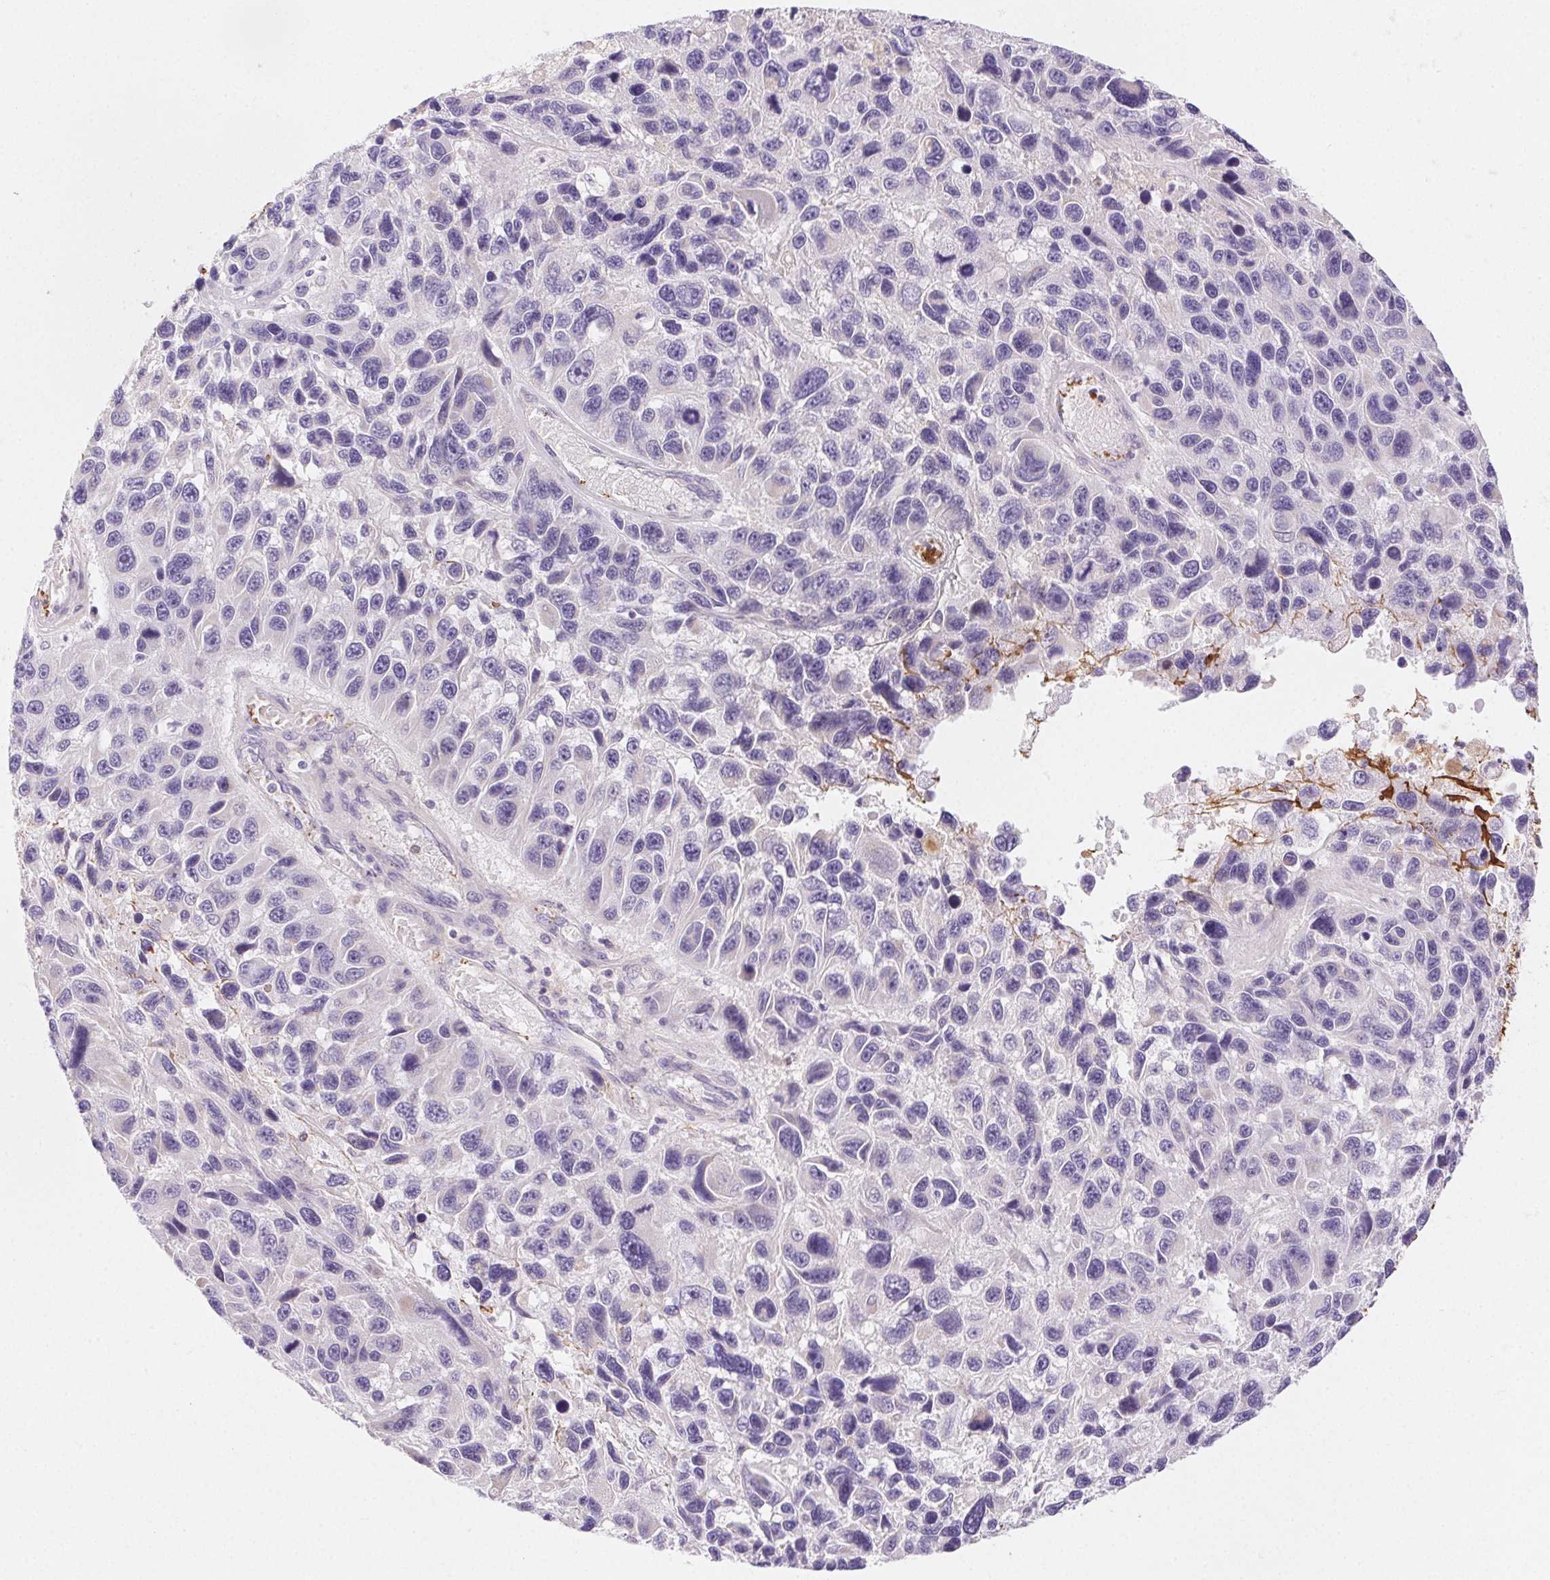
{"staining": {"intensity": "negative", "quantity": "none", "location": "none"}, "tissue": "melanoma", "cell_type": "Tumor cells", "image_type": "cancer", "snomed": [{"axis": "morphology", "description": "Malignant melanoma, NOS"}, {"axis": "topography", "description": "Skin"}], "caption": "A micrograph of human melanoma is negative for staining in tumor cells.", "gene": "FGA", "patient": {"sex": "male", "age": 53}}